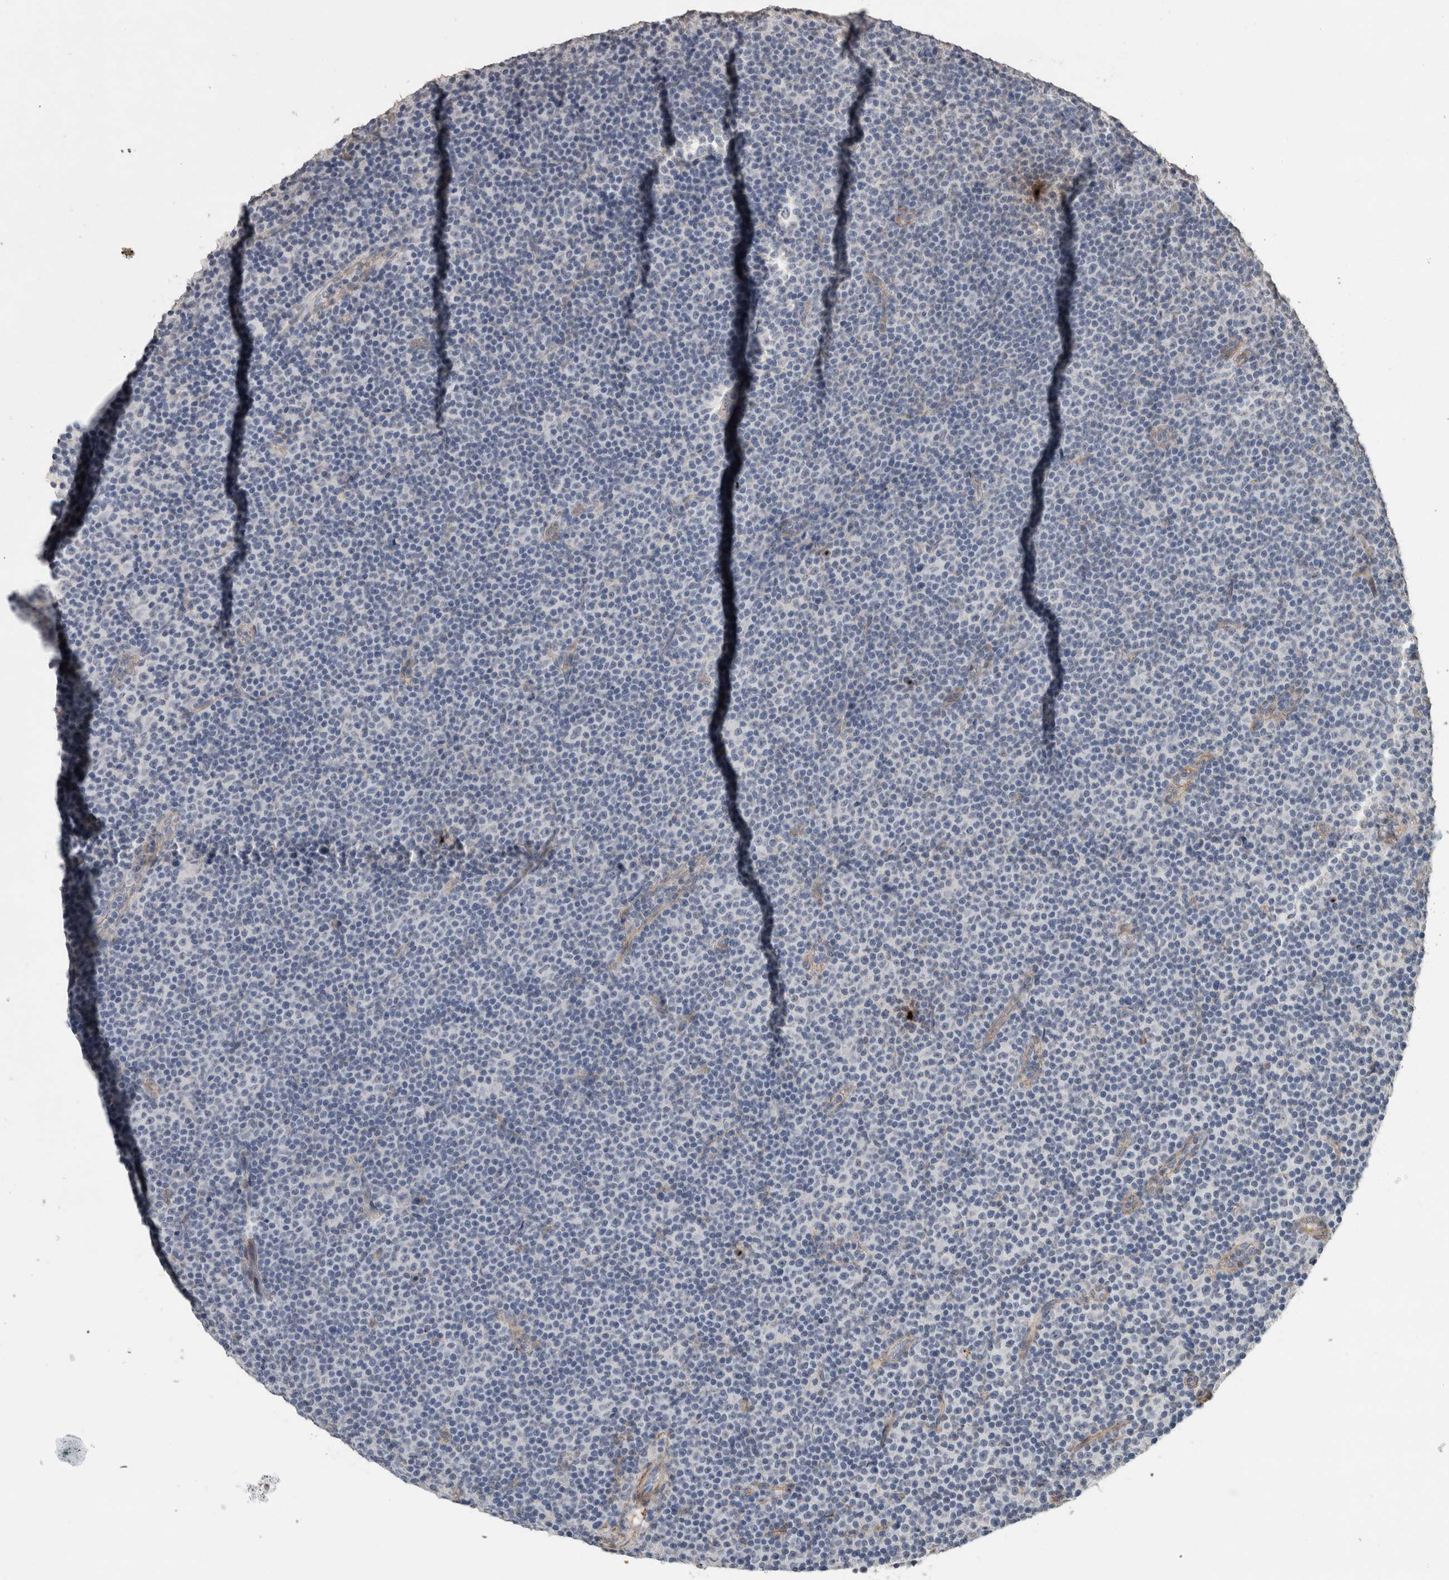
{"staining": {"intensity": "negative", "quantity": "none", "location": "none"}, "tissue": "lymphoma", "cell_type": "Tumor cells", "image_type": "cancer", "snomed": [{"axis": "morphology", "description": "Malignant lymphoma, non-Hodgkin's type, Low grade"}, {"axis": "topography", "description": "Lymph node"}], "caption": "Tumor cells show no significant protein staining in low-grade malignant lymphoma, non-Hodgkin's type.", "gene": "RECK", "patient": {"sex": "female", "age": 67}}